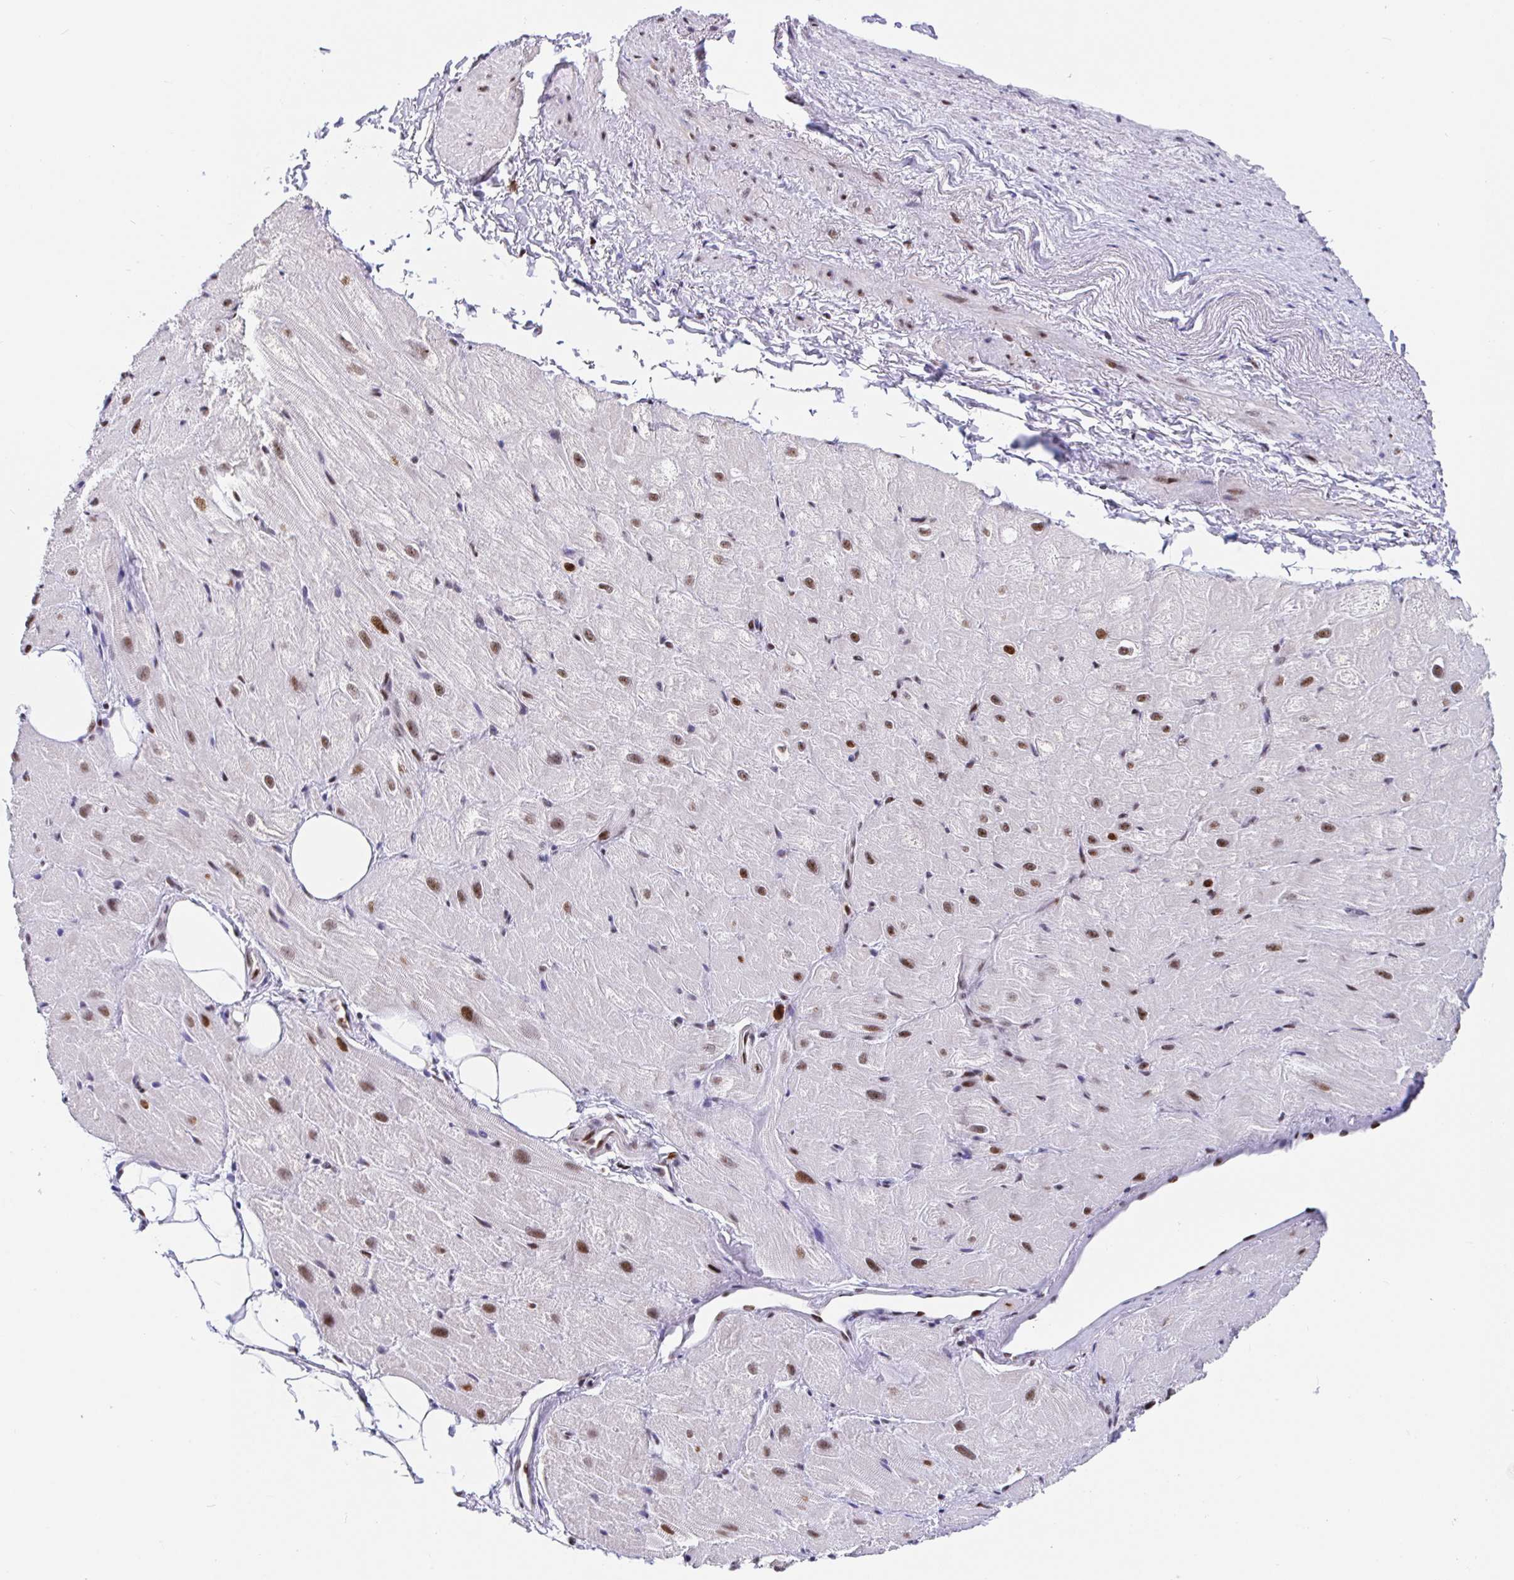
{"staining": {"intensity": "moderate", "quantity": "25%-75%", "location": "nuclear"}, "tissue": "heart muscle", "cell_type": "Cardiomyocytes", "image_type": "normal", "snomed": [{"axis": "morphology", "description": "Normal tissue, NOS"}, {"axis": "topography", "description": "Heart"}], "caption": "The immunohistochemical stain highlights moderate nuclear positivity in cardiomyocytes of normal heart muscle. (DAB (3,3'-diaminobenzidine) IHC with brightfield microscopy, high magnification).", "gene": "SETD5", "patient": {"sex": "male", "age": 62}}